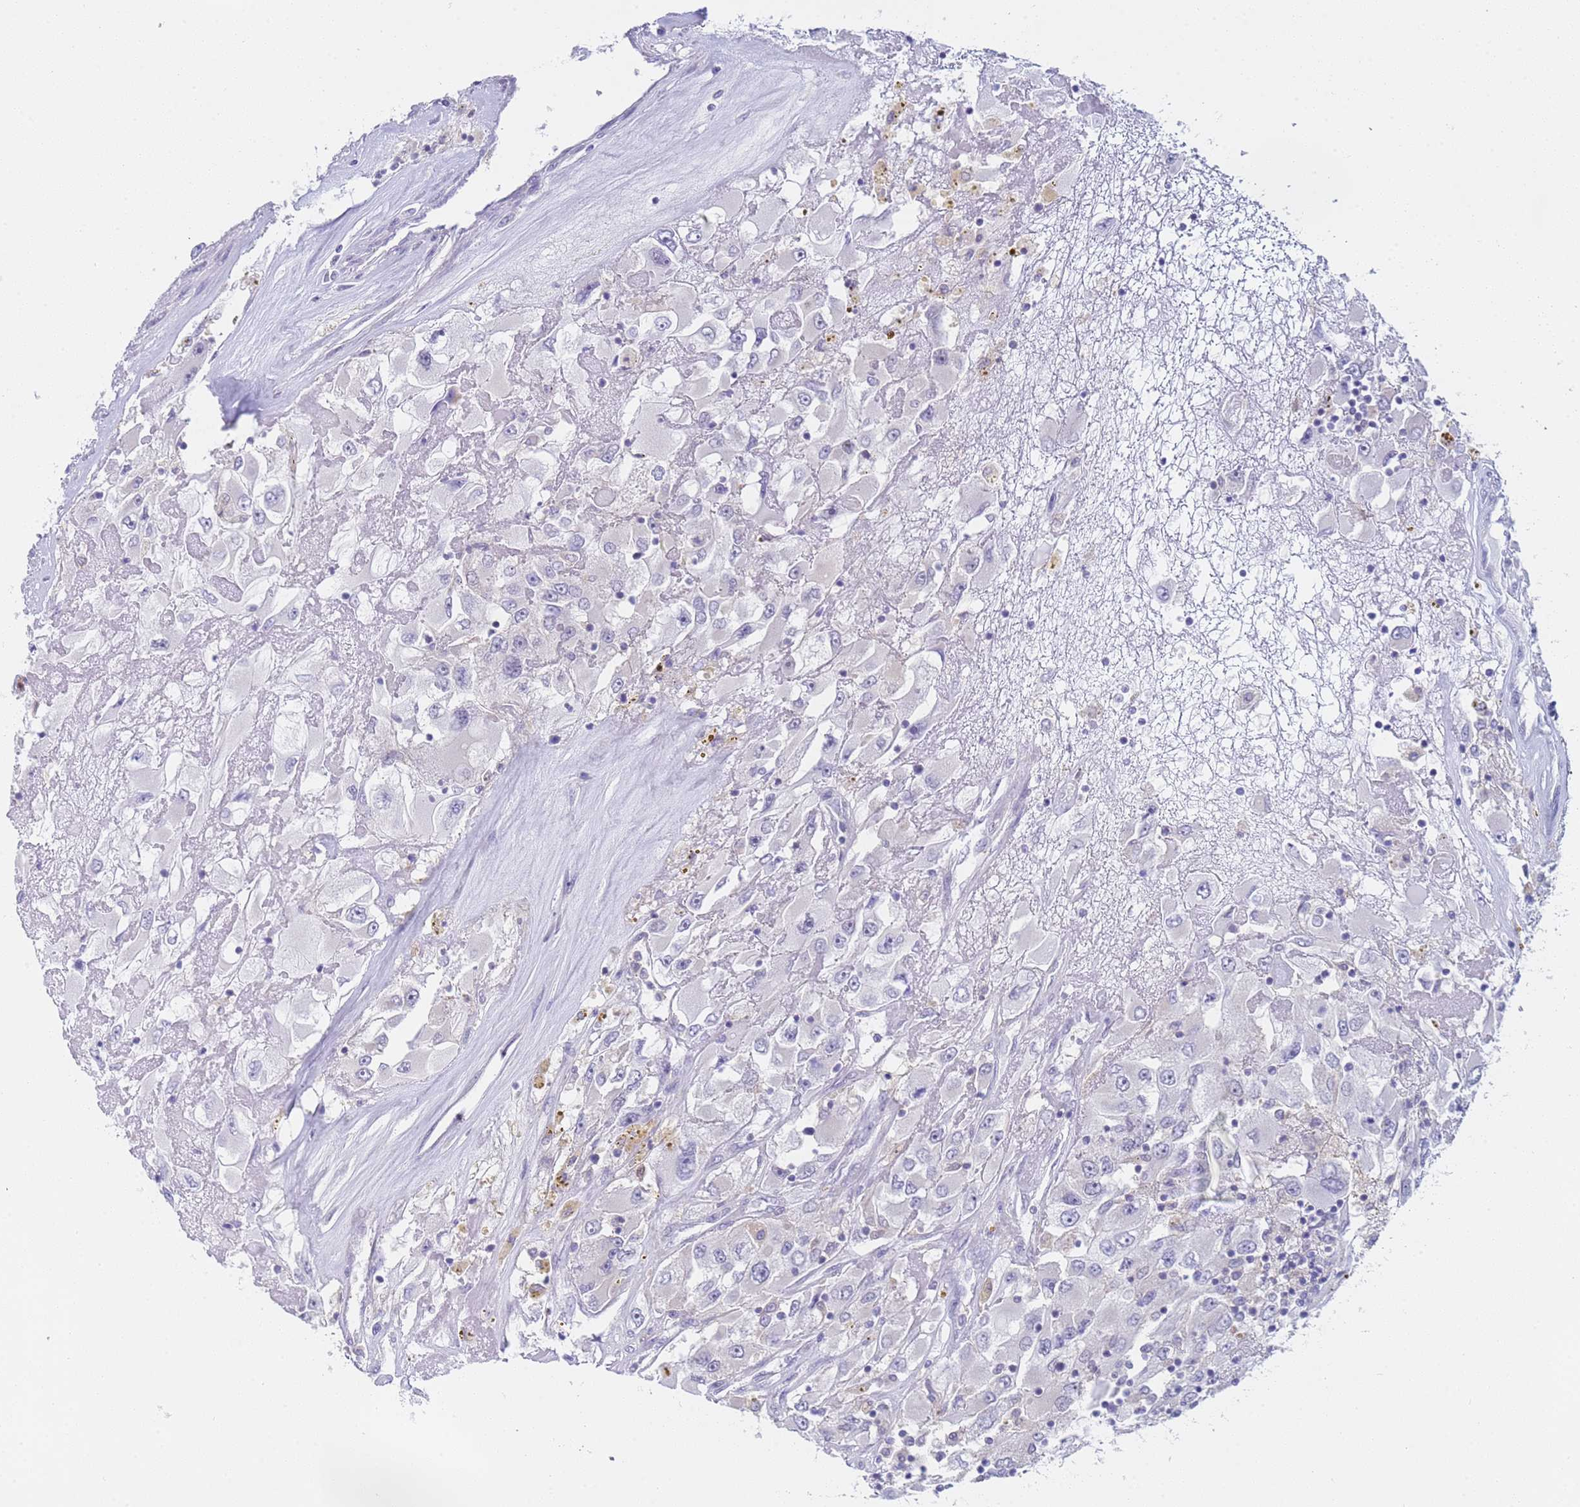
{"staining": {"intensity": "negative", "quantity": "none", "location": "none"}, "tissue": "renal cancer", "cell_type": "Tumor cells", "image_type": "cancer", "snomed": [{"axis": "morphology", "description": "Adenocarcinoma, NOS"}, {"axis": "topography", "description": "Kidney"}], "caption": "The histopathology image displays no significant staining in tumor cells of renal cancer (adenocarcinoma). (Brightfield microscopy of DAB immunohistochemistry (IHC) at high magnification).", "gene": "CAPN7", "patient": {"sex": "female", "age": 52}}